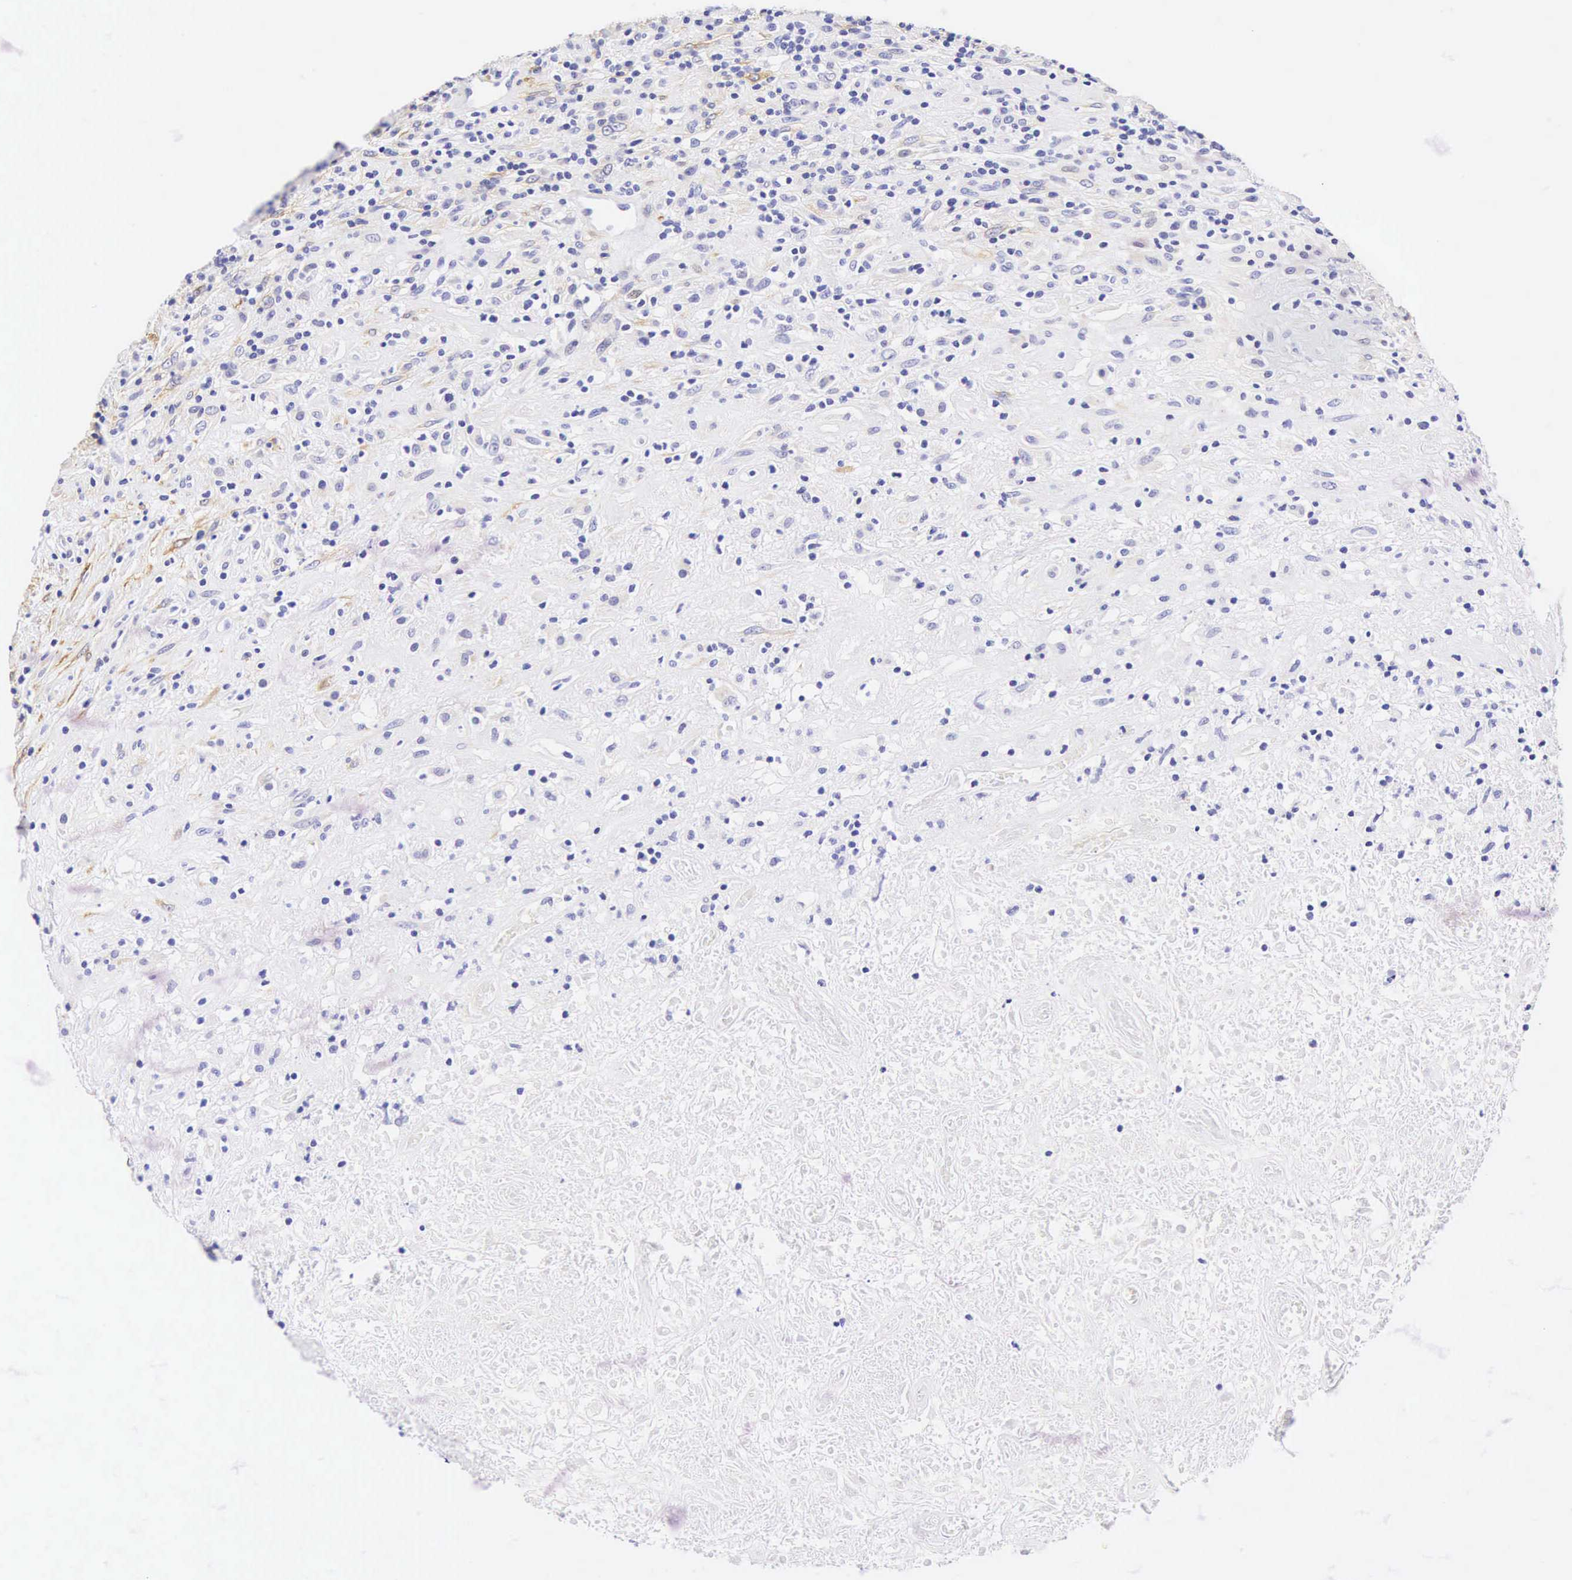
{"staining": {"intensity": "negative", "quantity": "none", "location": "none"}, "tissue": "lymphoma", "cell_type": "Tumor cells", "image_type": "cancer", "snomed": [{"axis": "morphology", "description": "Hodgkin's disease, NOS"}, {"axis": "topography", "description": "Lymph node"}], "caption": "Immunohistochemistry (IHC) histopathology image of human Hodgkin's disease stained for a protein (brown), which displays no expression in tumor cells. The staining was performed using DAB (3,3'-diaminobenzidine) to visualize the protein expression in brown, while the nuclei were stained in blue with hematoxylin (Magnification: 20x).", "gene": "CNN1", "patient": {"sex": "male", "age": 46}}